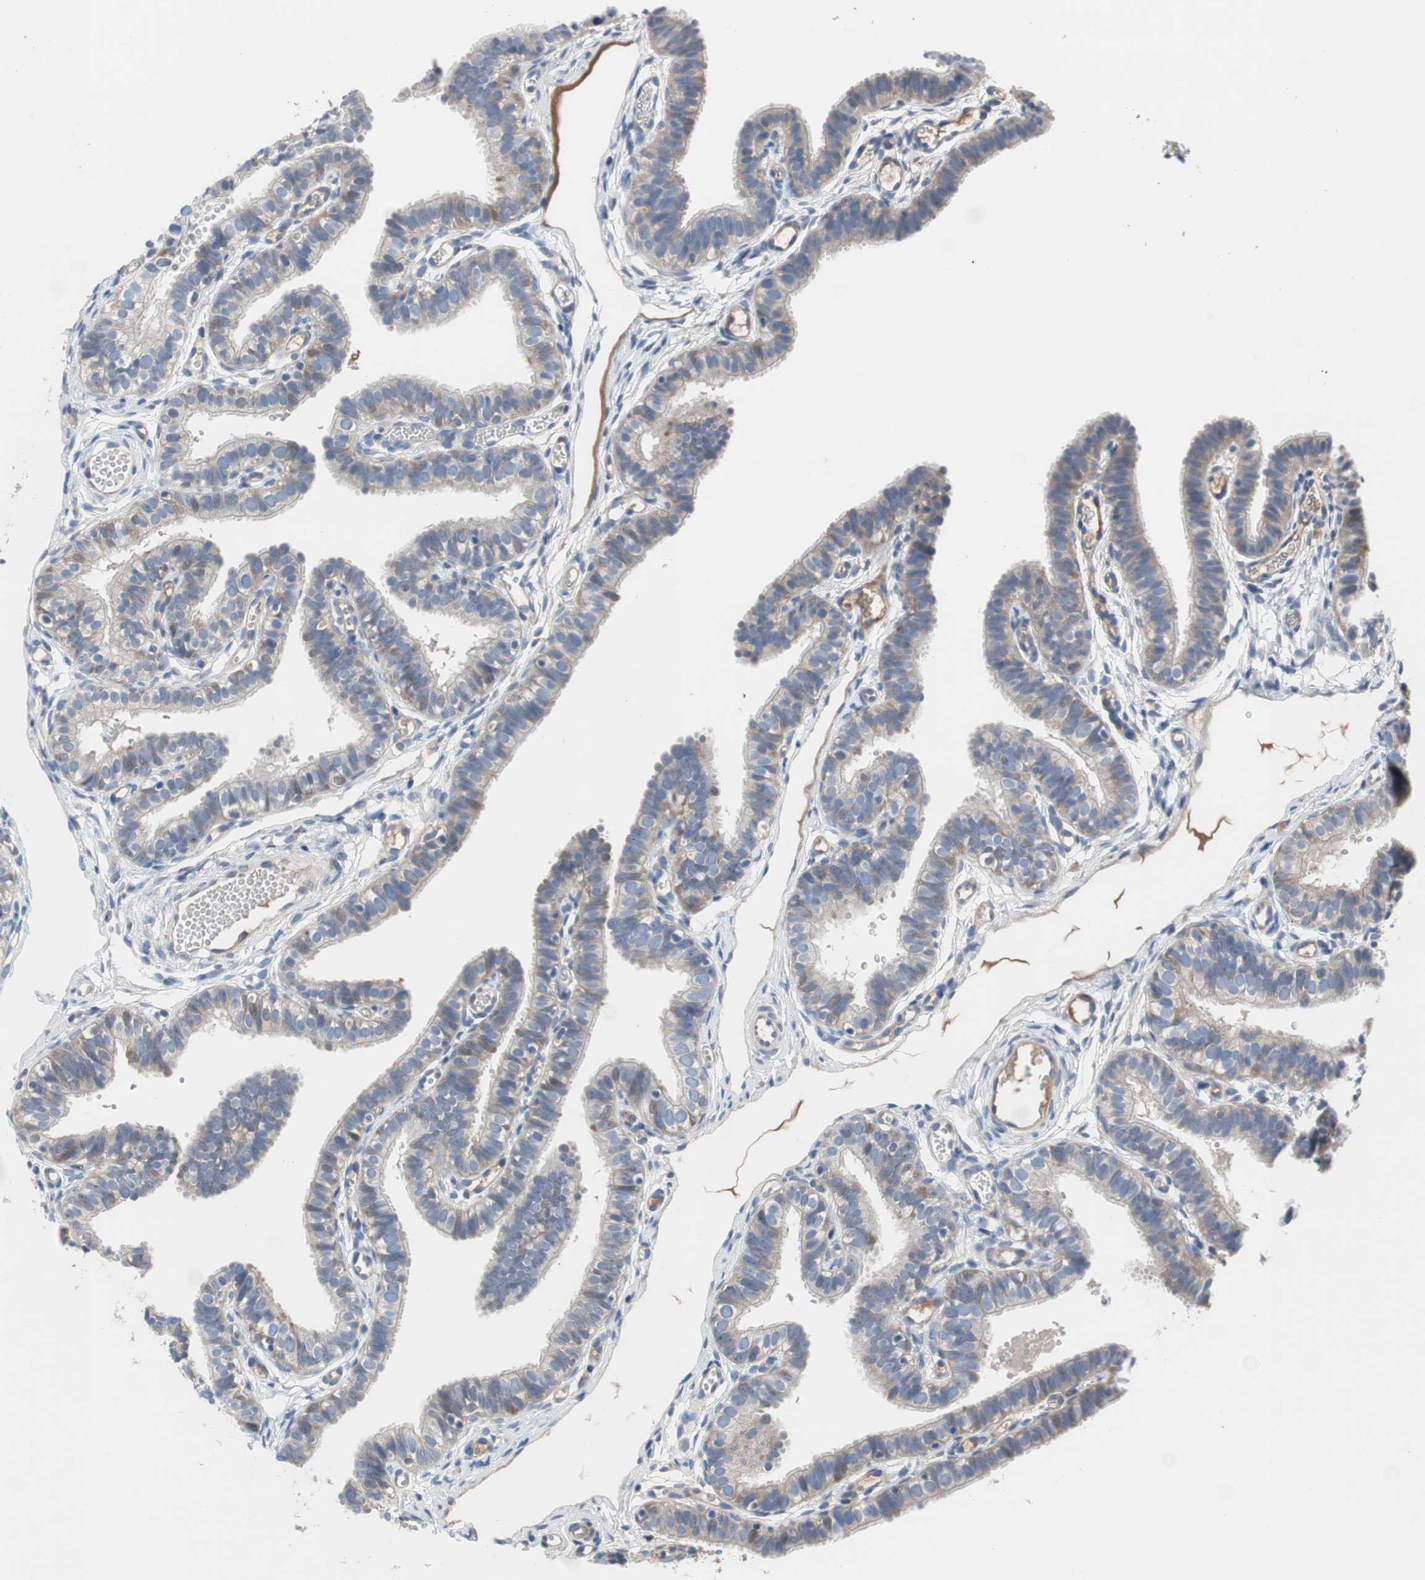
{"staining": {"intensity": "weak", "quantity": "25%-75%", "location": "cytoplasmic/membranous"}, "tissue": "fallopian tube", "cell_type": "Glandular cells", "image_type": "normal", "snomed": [{"axis": "morphology", "description": "Normal tissue, NOS"}, {"axis": "topography", "description": "Fallopian tube"}, {"axis": "topography", "description": "Placenta"}], "caption": "Protein expression analysis of normal fallopian tube demonstrates weak cytoplasmic/membranous expression in approximately 25%-75% of glandular cells. The protein of interest is shown in brown color, while the nuclei are stained blue.", "gene": "KANSL1", "patient": {"sex": "female", "age": 34}}